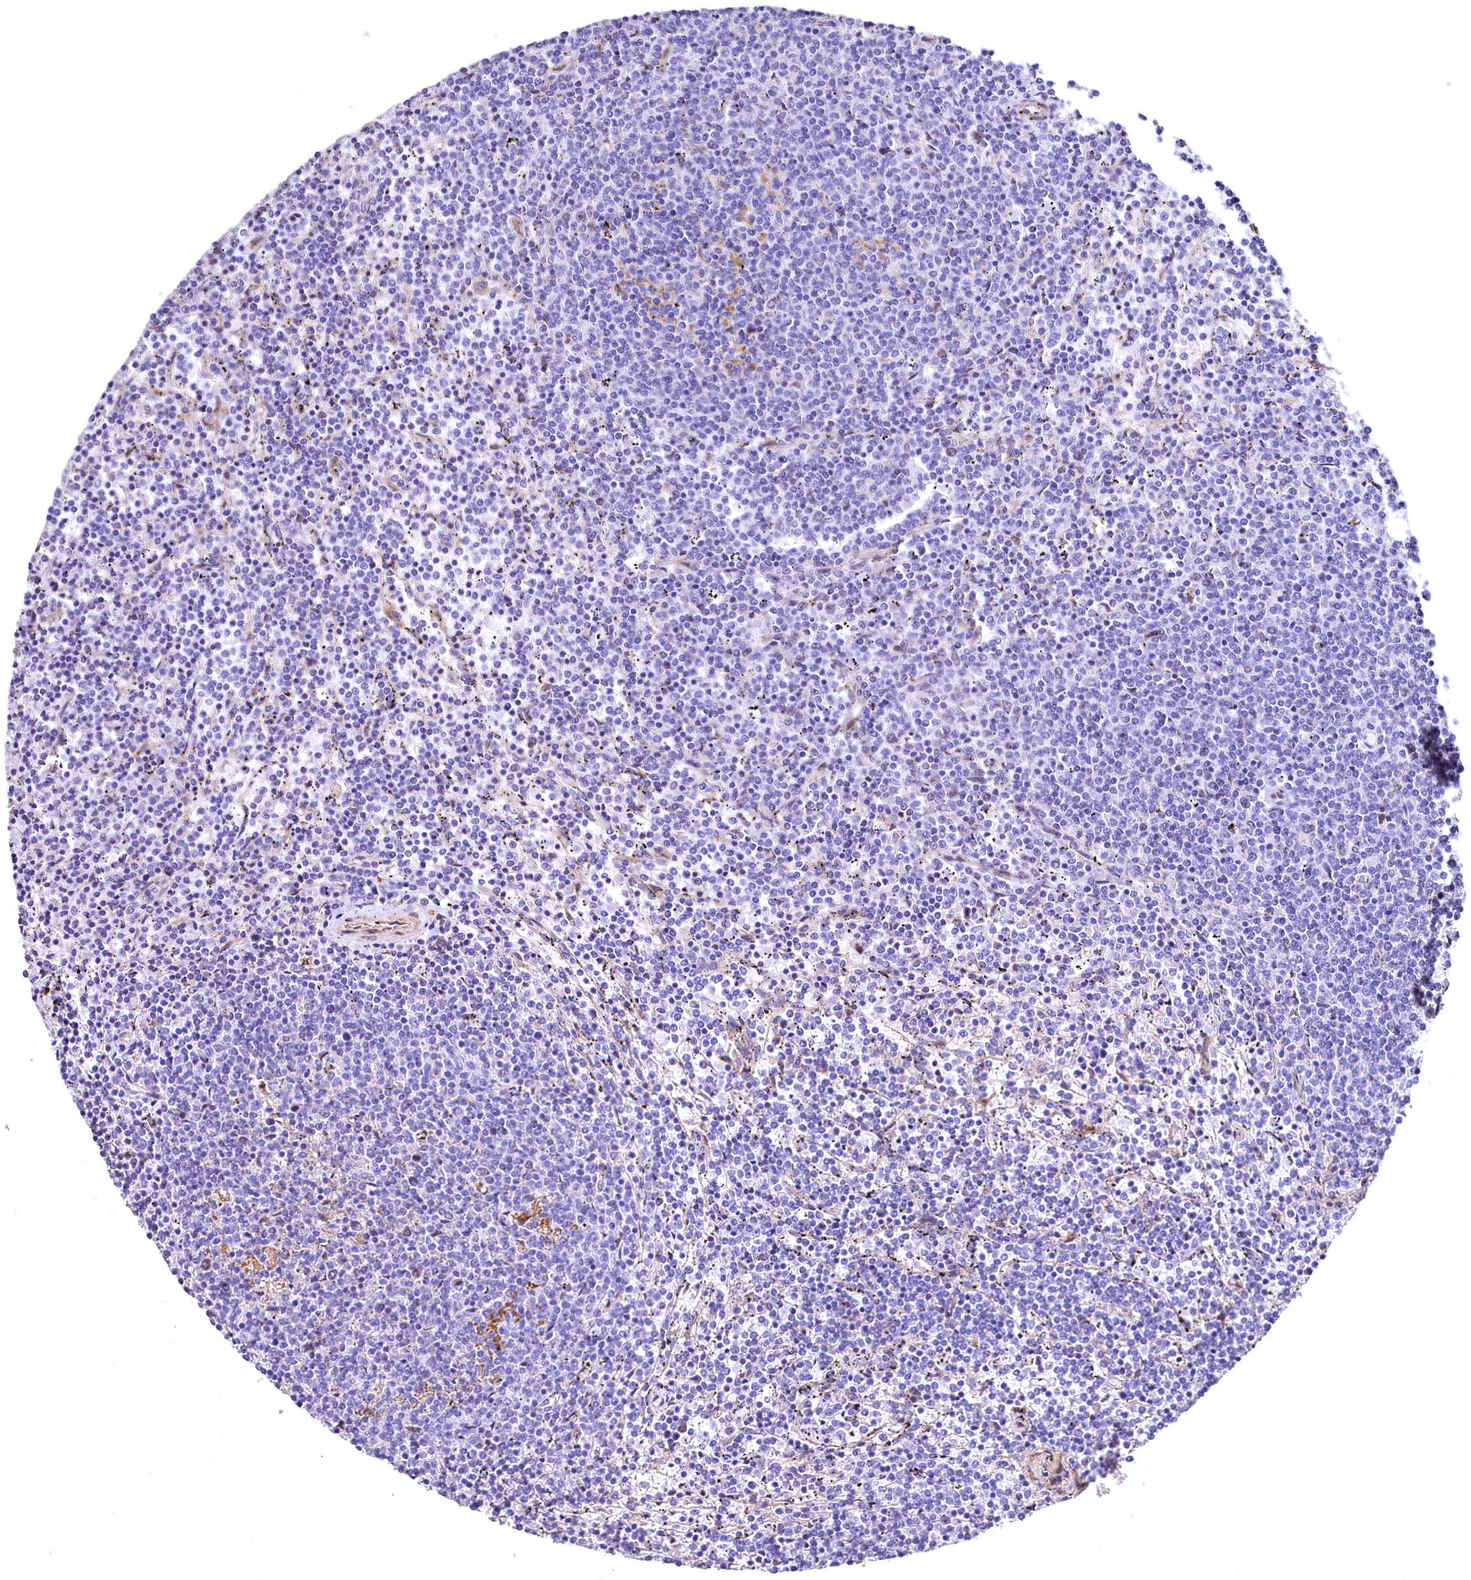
{"staining": {"intensity": "negative", "quantity": "none", "location": "none"}, "tissue": "lymphoma", "cell_type": "Tumor cells", "image_type": "cancer", "snomed": [{"axis": "morphology", "description": "Malignant lymphoma, non-Hodgkin's type, Low grade"}, {"axis": "topography", "description": "Spleen"}], "caption": "Tumor cells show no significant positivity in low-grade malignant lymphoma, non-Hodgkin's type.", "gene": "WNT8A", "patient": {"sex": "female", "age": 50}}